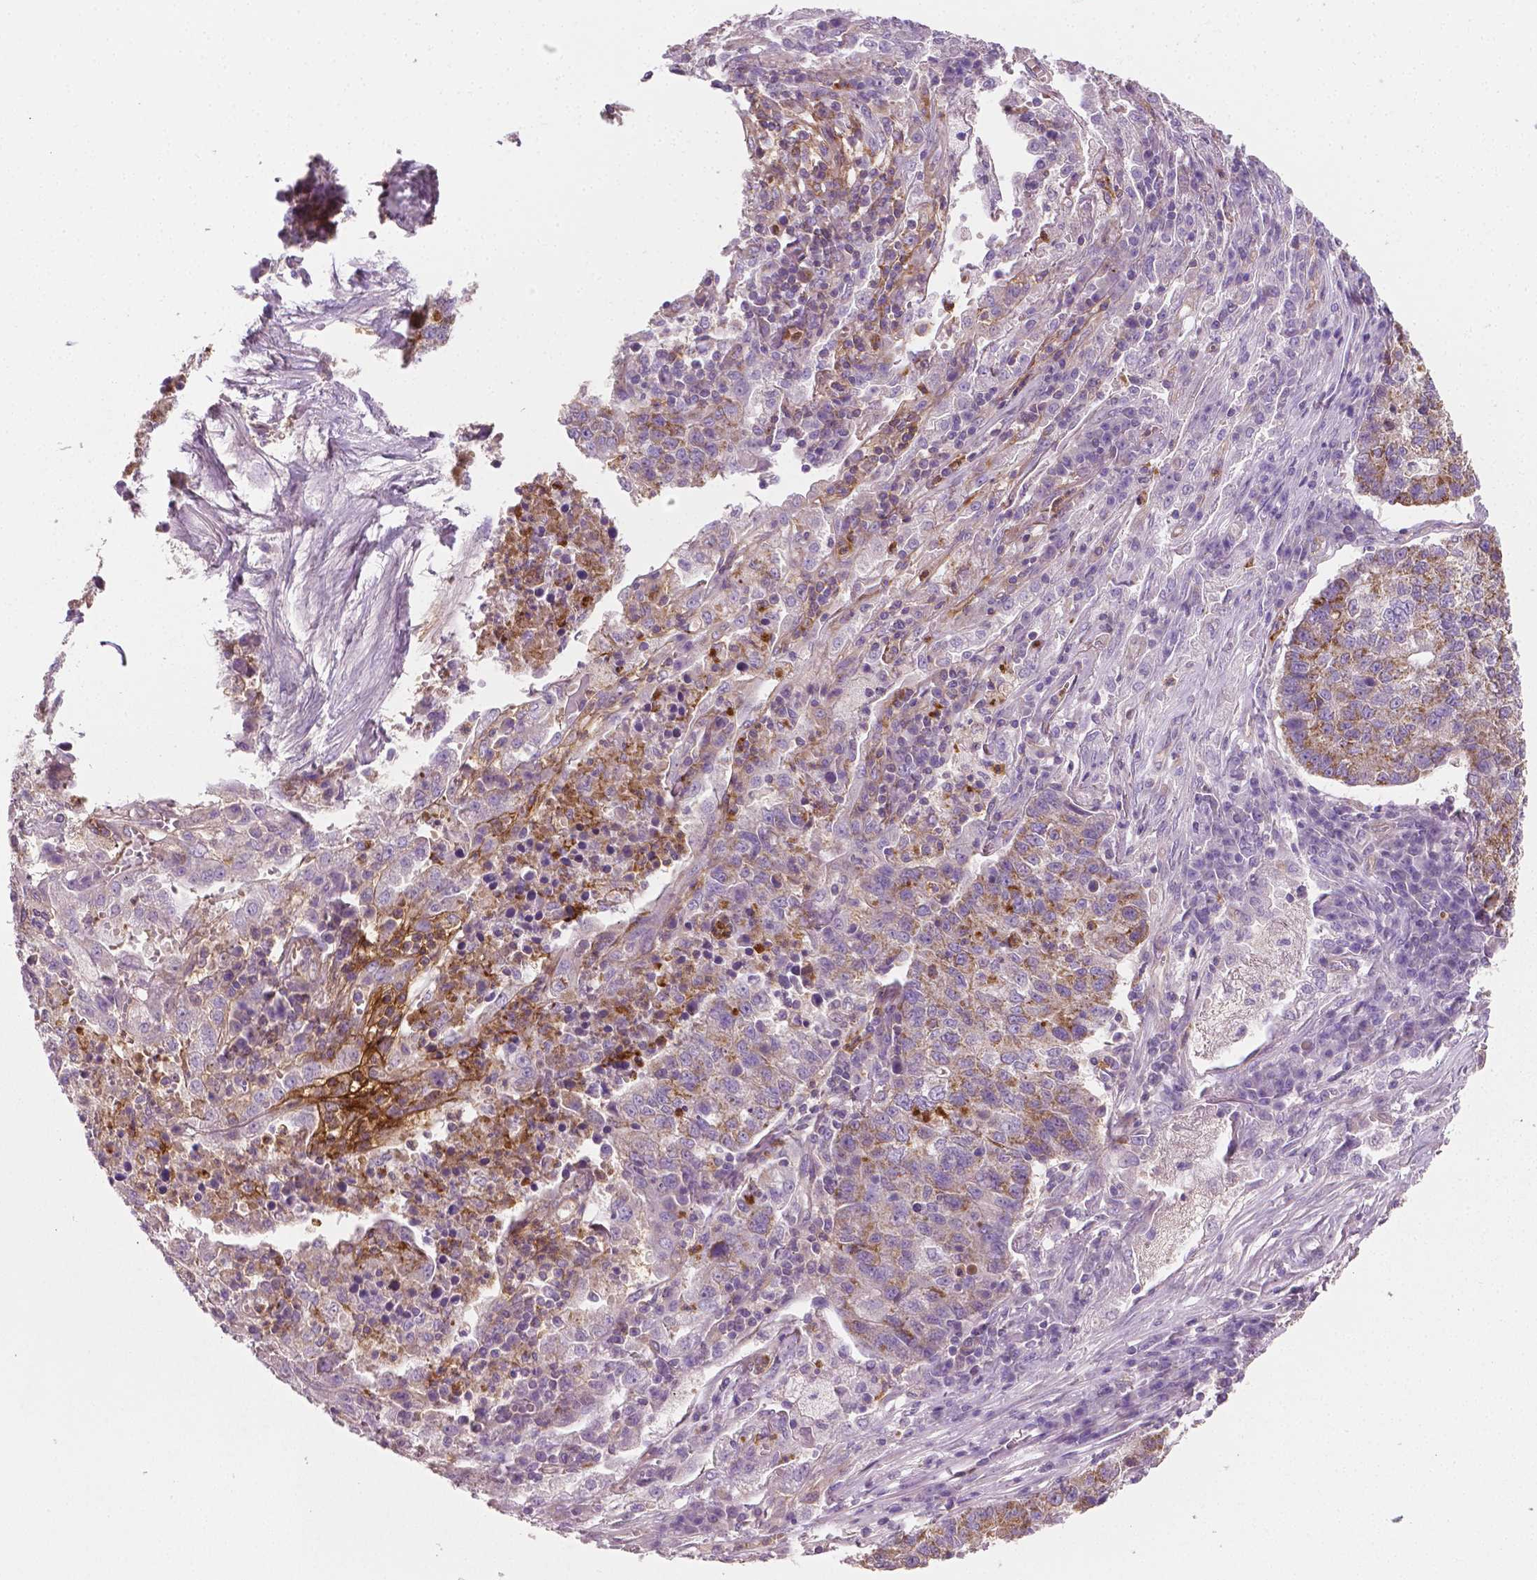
{"staining": {"intensity": "moderate", "quantity": "25%-75%", "location": "cytoplasmic/membranous"}, "tissue": "lung cancer", "cell_type": "Tumor cells", "image_type": "cancer", "snomed": [{"axis": "morphology", "description": "Adenocarcinoma, NOS"}, {"axis": "topography", "description": "Lung"}], "caption": "Immunohistochemical staining of lung adenocarcinoma reveals moderate cytoplasmic/membranous protein staining in approximately 25%-75% of tumor cells.", "gene": "PTX3", "patient": {"sex": "male", "age": 57}}